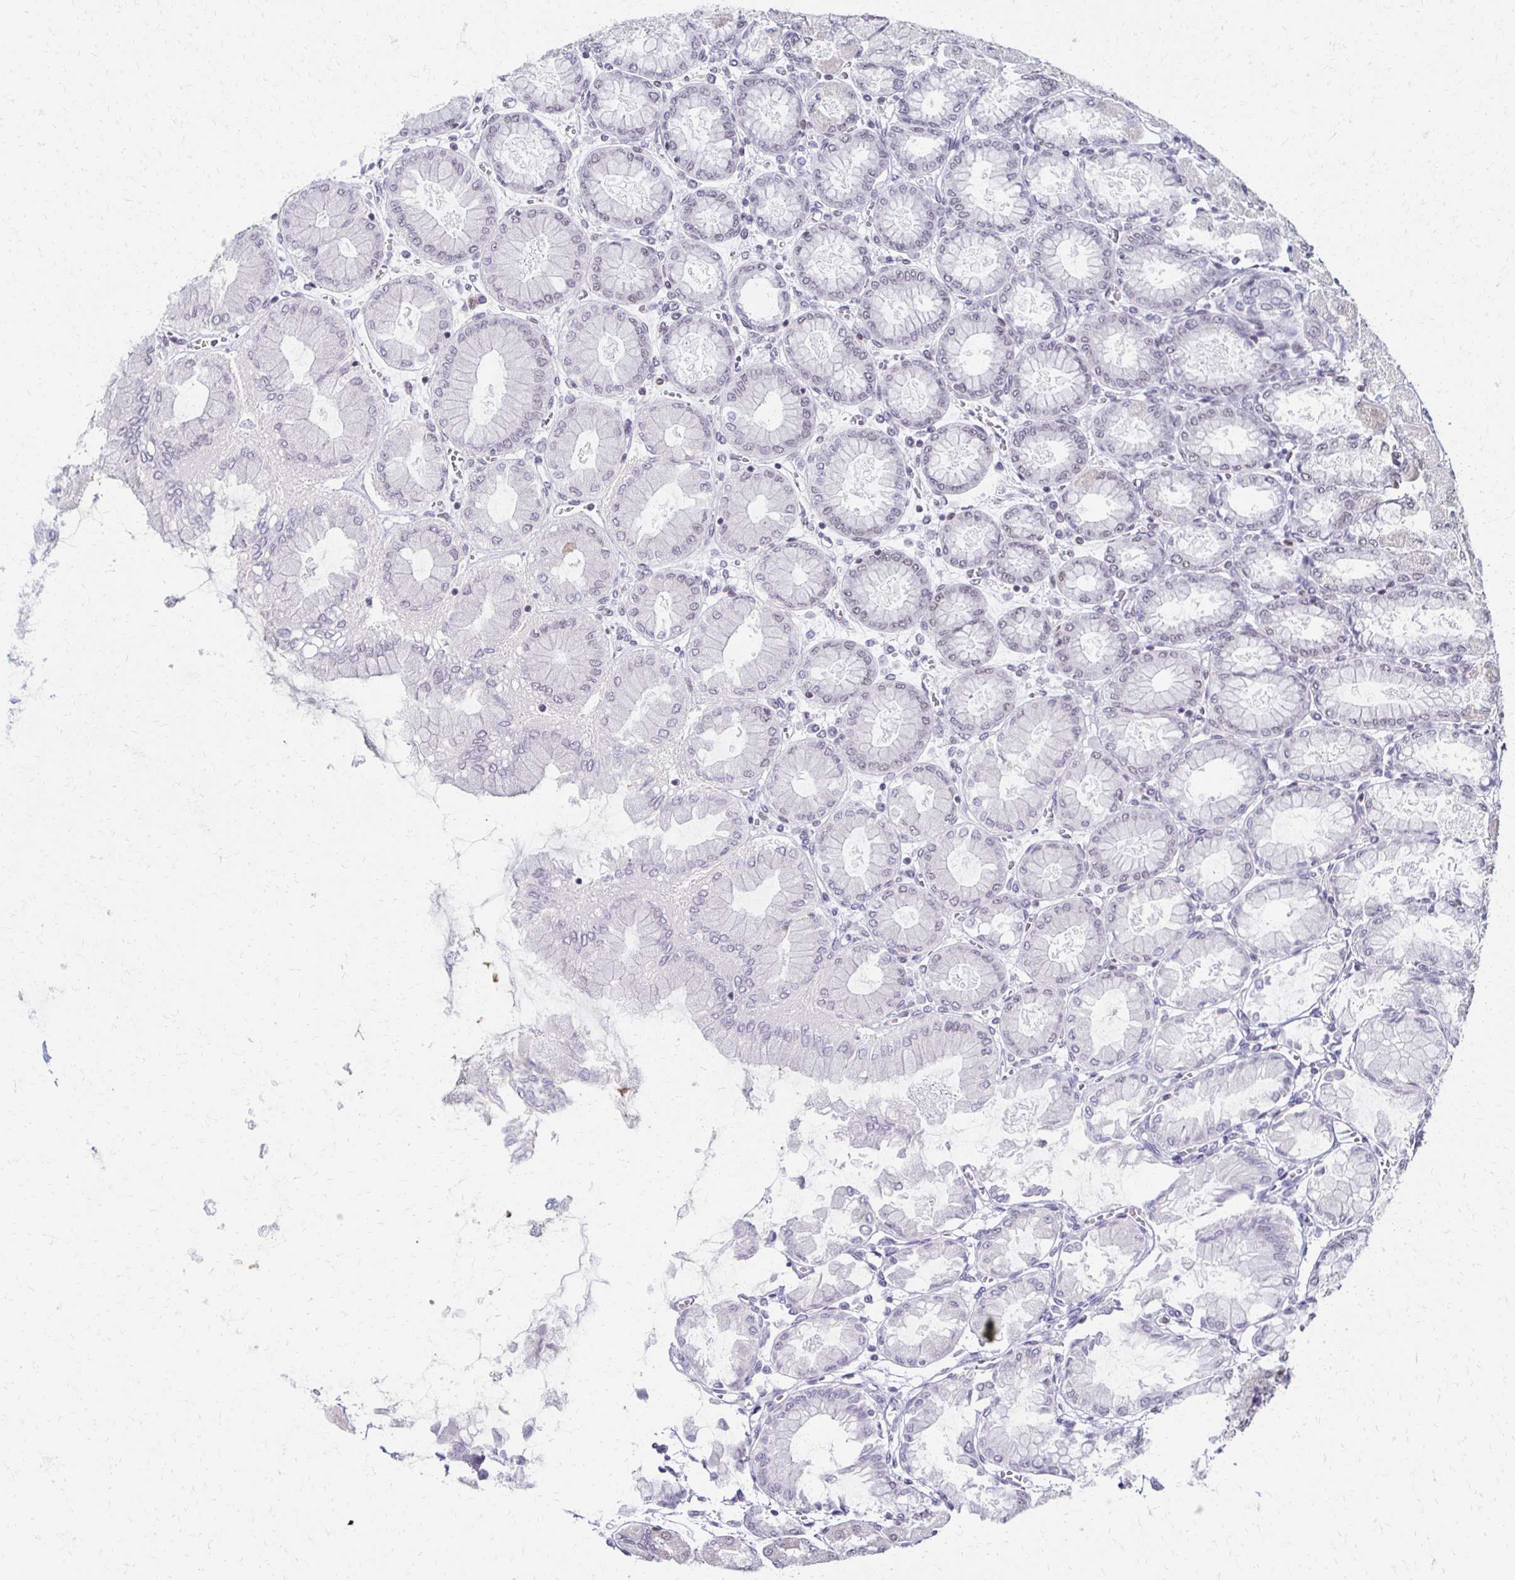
{"staining": {"intensity": "weak", "quantity": "25%-75%", "location": "cytoplasmic/membranous,nuclear"}, "tissue": "stomach", "cell_type": "Glandular cells", "image_type": "normal", "snomed": [{"axis": "morphology", "description": "Normal tissue, NOS"}, {"axis": "topography", "description": "Stomach, upper"}], "caption": "Human stomach stained for a protein (brown) shows weak cytoplasmic/membranous,nuclear positive expression in approximately 25%-75% of glandular cells.", "gene": "IRF7", "patient": {"sex": "female", "age": 56}}